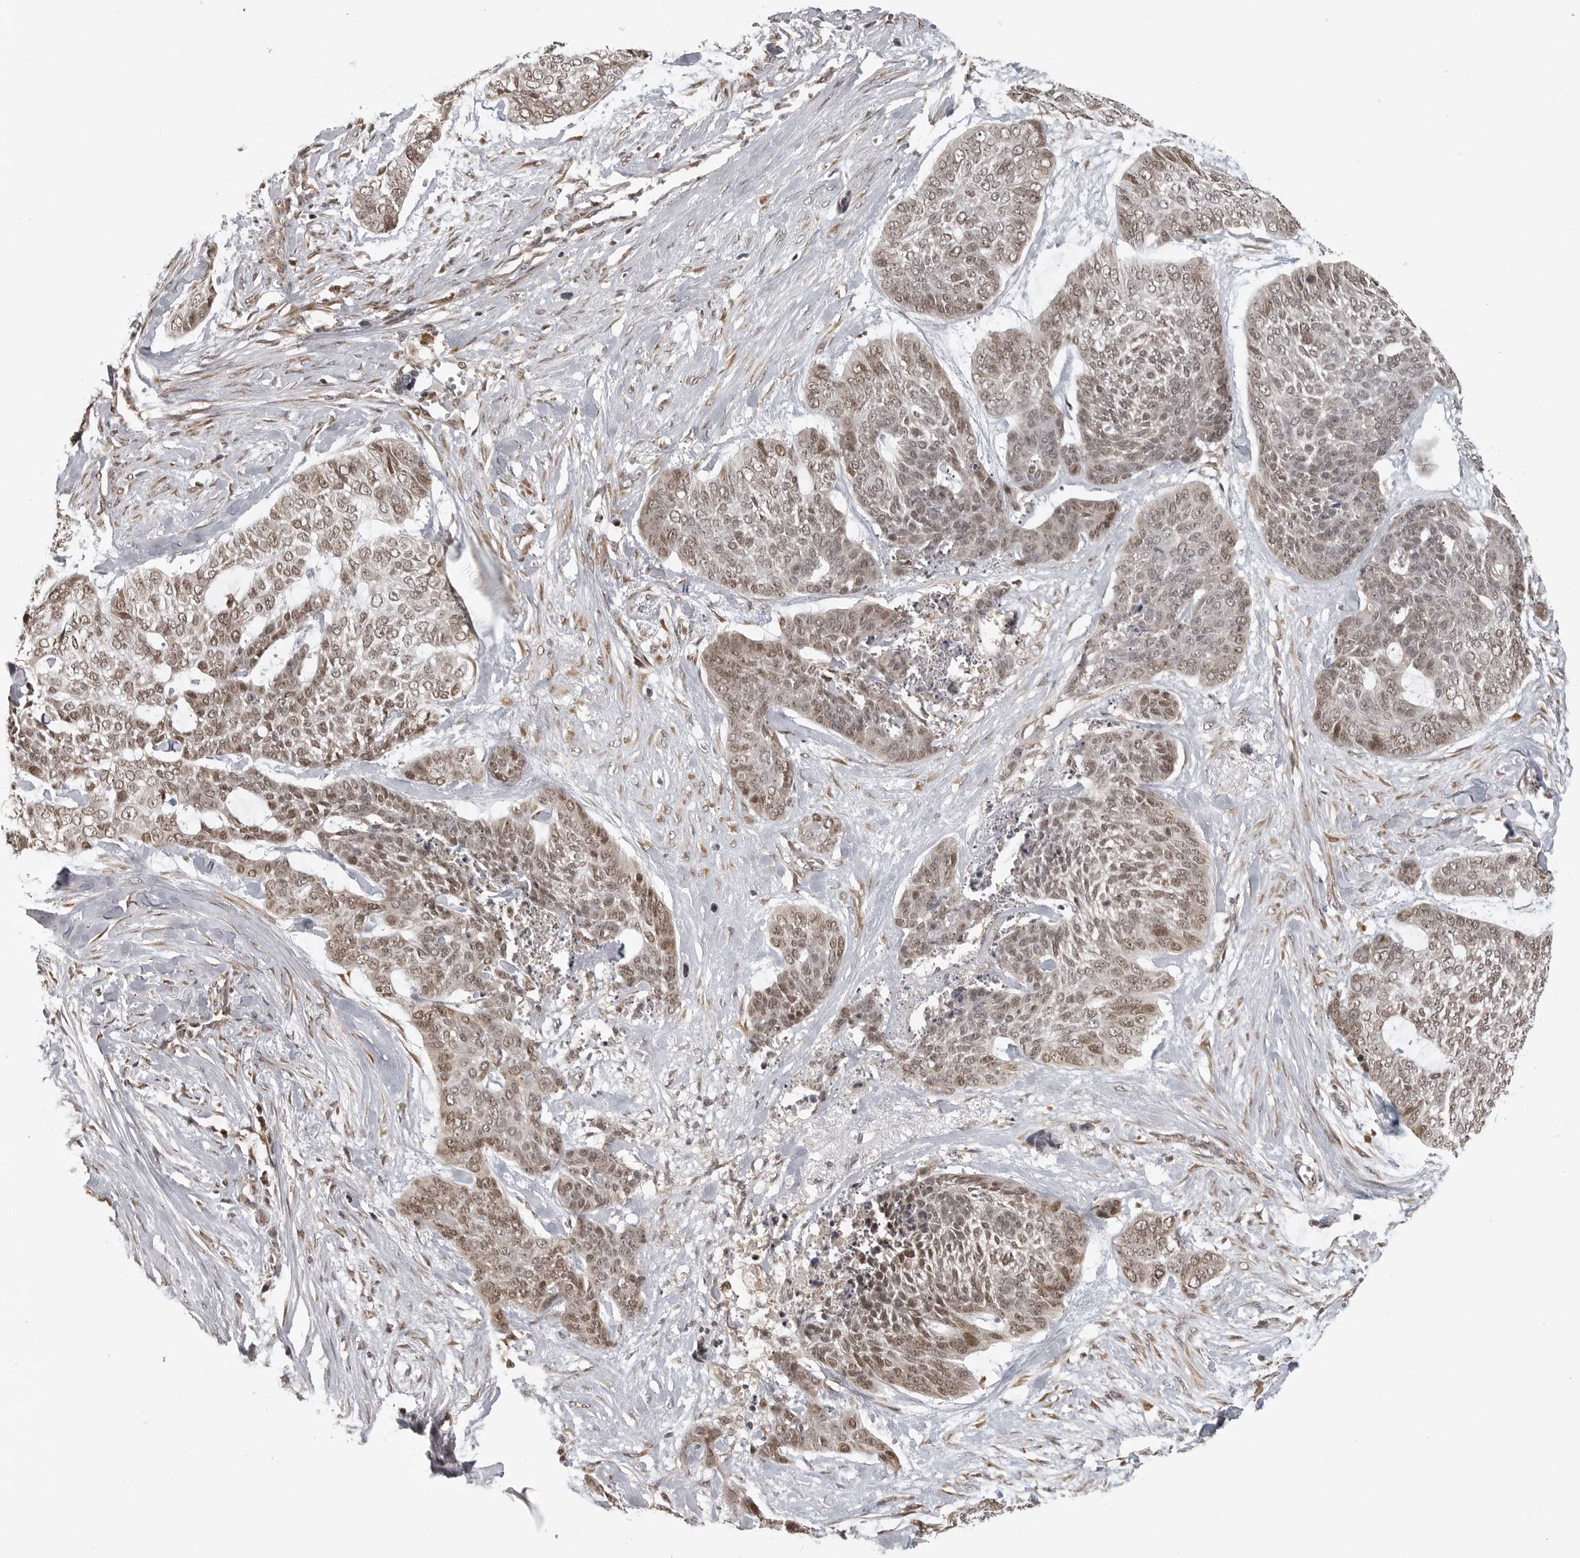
{"staining": {"intensity": "weak", "quantity": ">75%", "location": "nuclear"}, "tissue": "skin cancer", "cell_type": "Tumor cells", "image_type": "cancer", "snomed": [{"axis": "morphology", "description": "Basal cell carcinoma"}, {"axis": "topography", "description": "Skin"}], "caption": "Protein staining by immunohistochemistry (IHC) displays weak nuclear expression in about >75% of tumor cells in skin cancer (basal cell carcinoma). (DAB IHC with brightfield microscopy, high magnification).", "gene": "ISG20L2", "patient": {"sex": "female", "age": 64}}